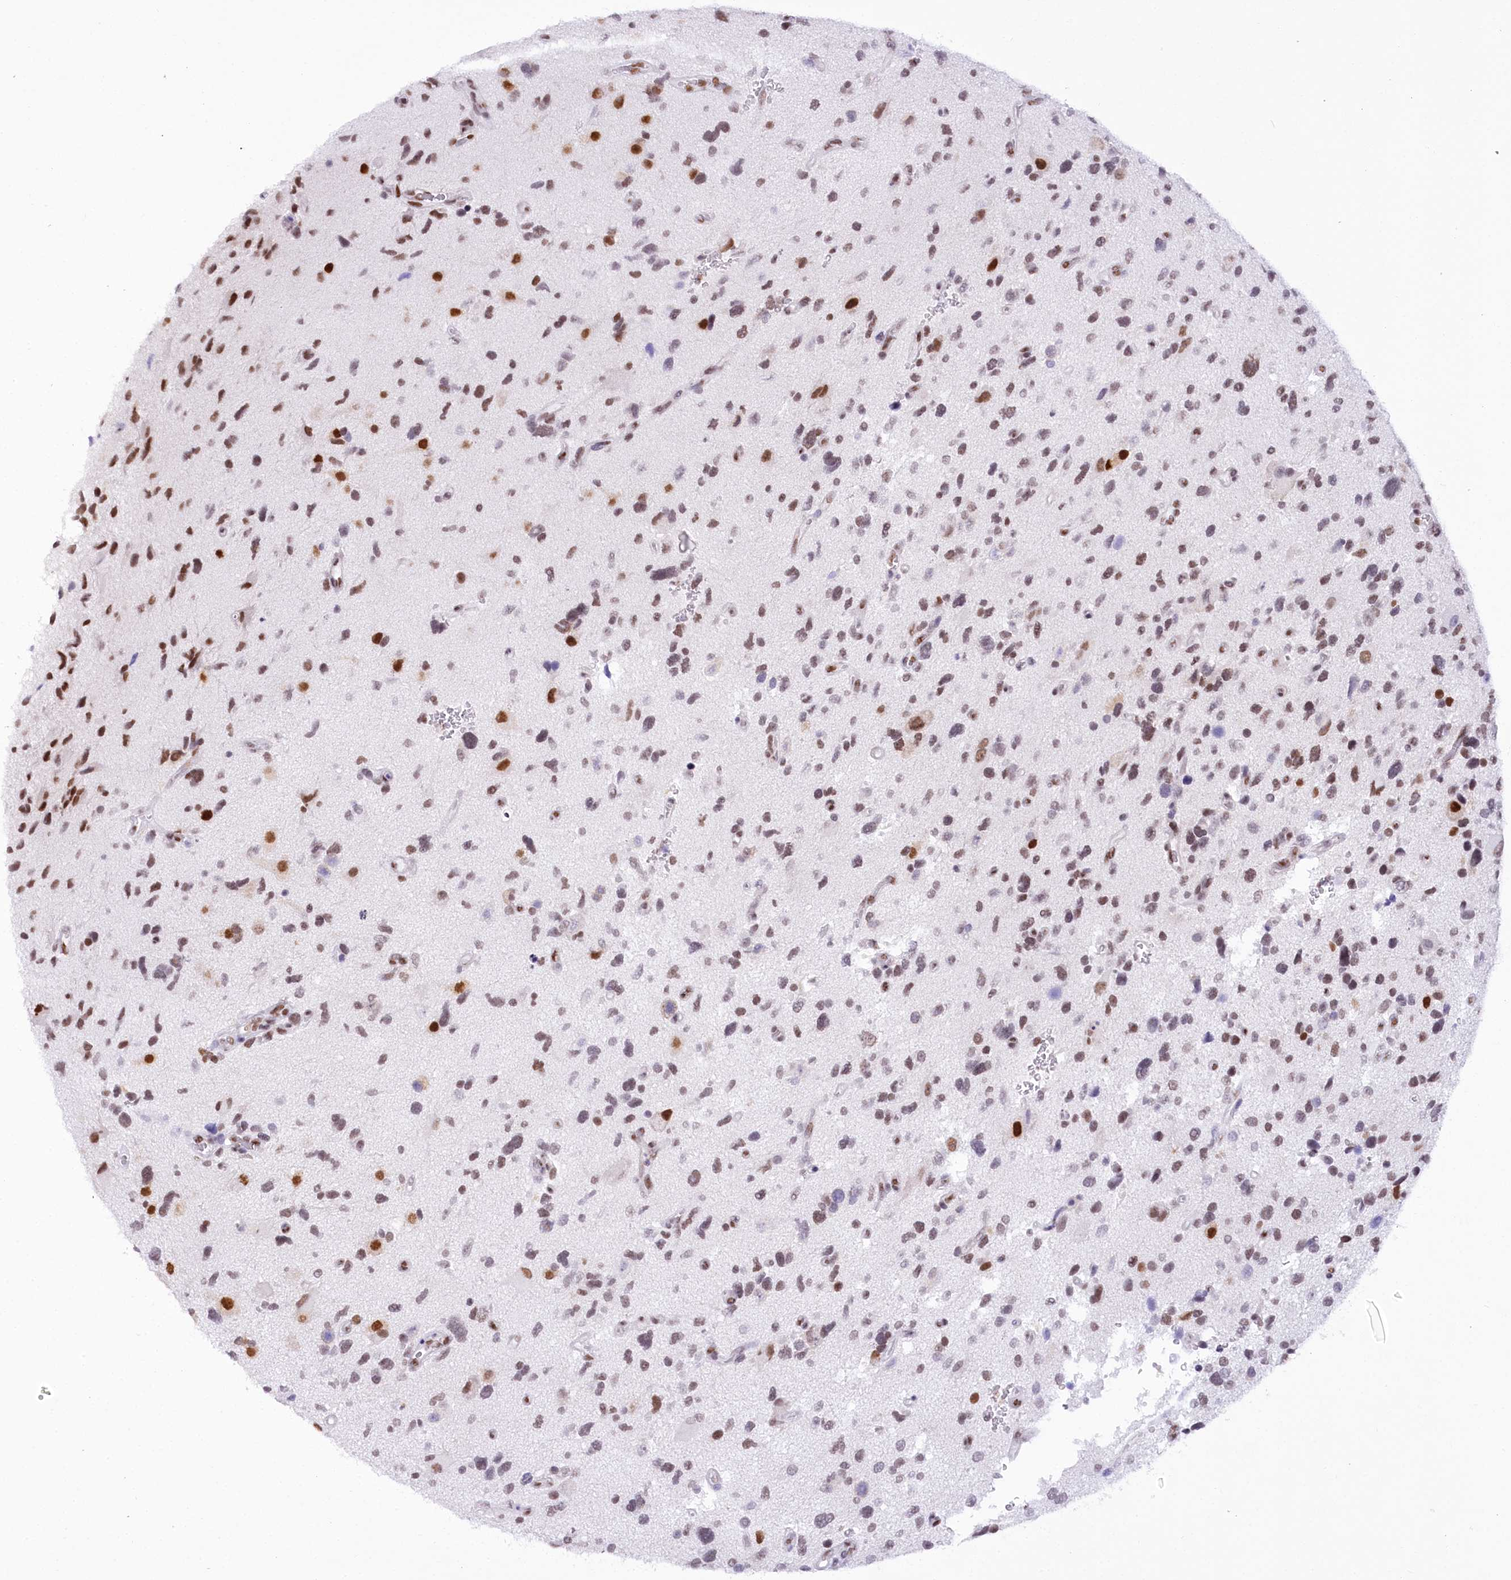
{"staining": {"intensity": "negative", "quantity": "none", "location": "none"}, "tissue": "glioma", "cell_type": "Tumor cells", "image_type": "cancer", "snomed": [{"axis": "morphology", "description": "Glioma, malignant, High grade"}, {"axis": "topography", "description": "Brain"}], "caption": "DAB immunohistochemical staining of human glioma exhibits no significant expression in tumor cells.", "gene": "HNRNPA0", "patient": {"sex": "male", "age": 33}}